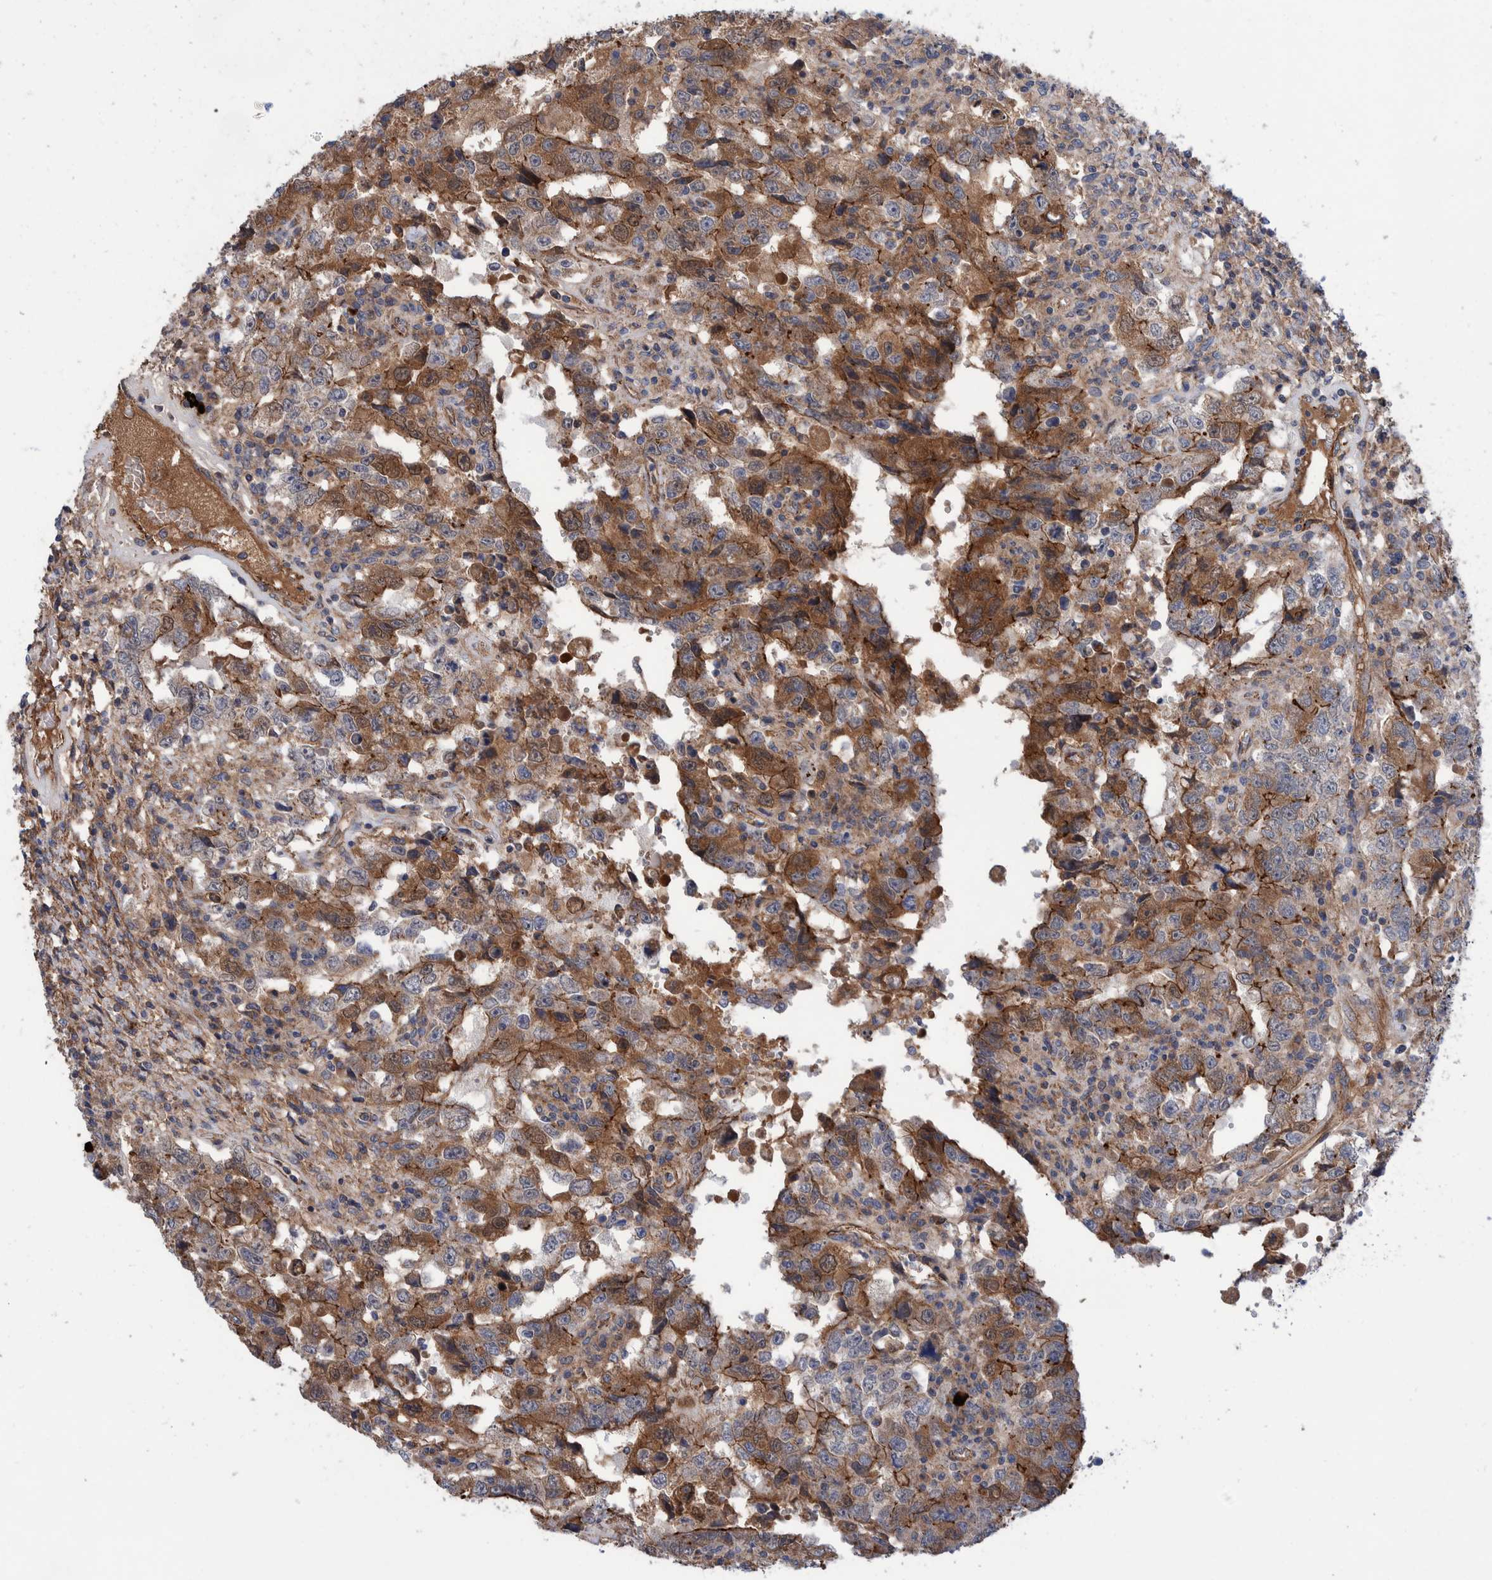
{"staining": {"intensity": "moderate", "quantity": "25%-75%", "location": "cytoplasmic/membranous,nuclear"}, "tissue": "testis cancer", "cell_type": "Tumor cells", "image_type": "cancer", "snomed": [{"axis": "morphology", "description": "Carcinoma, Embryonal, NOS"}, {"axis": "topography", "description": "Testis"}], "caption": "An image of human testis cancer stained for a protein reveals moderate cytoplasmic/membranous and nuclear brown staining in tumor cells.", "gene": "SLC25A10", "patient": {"sex": "male", "age": 26}}